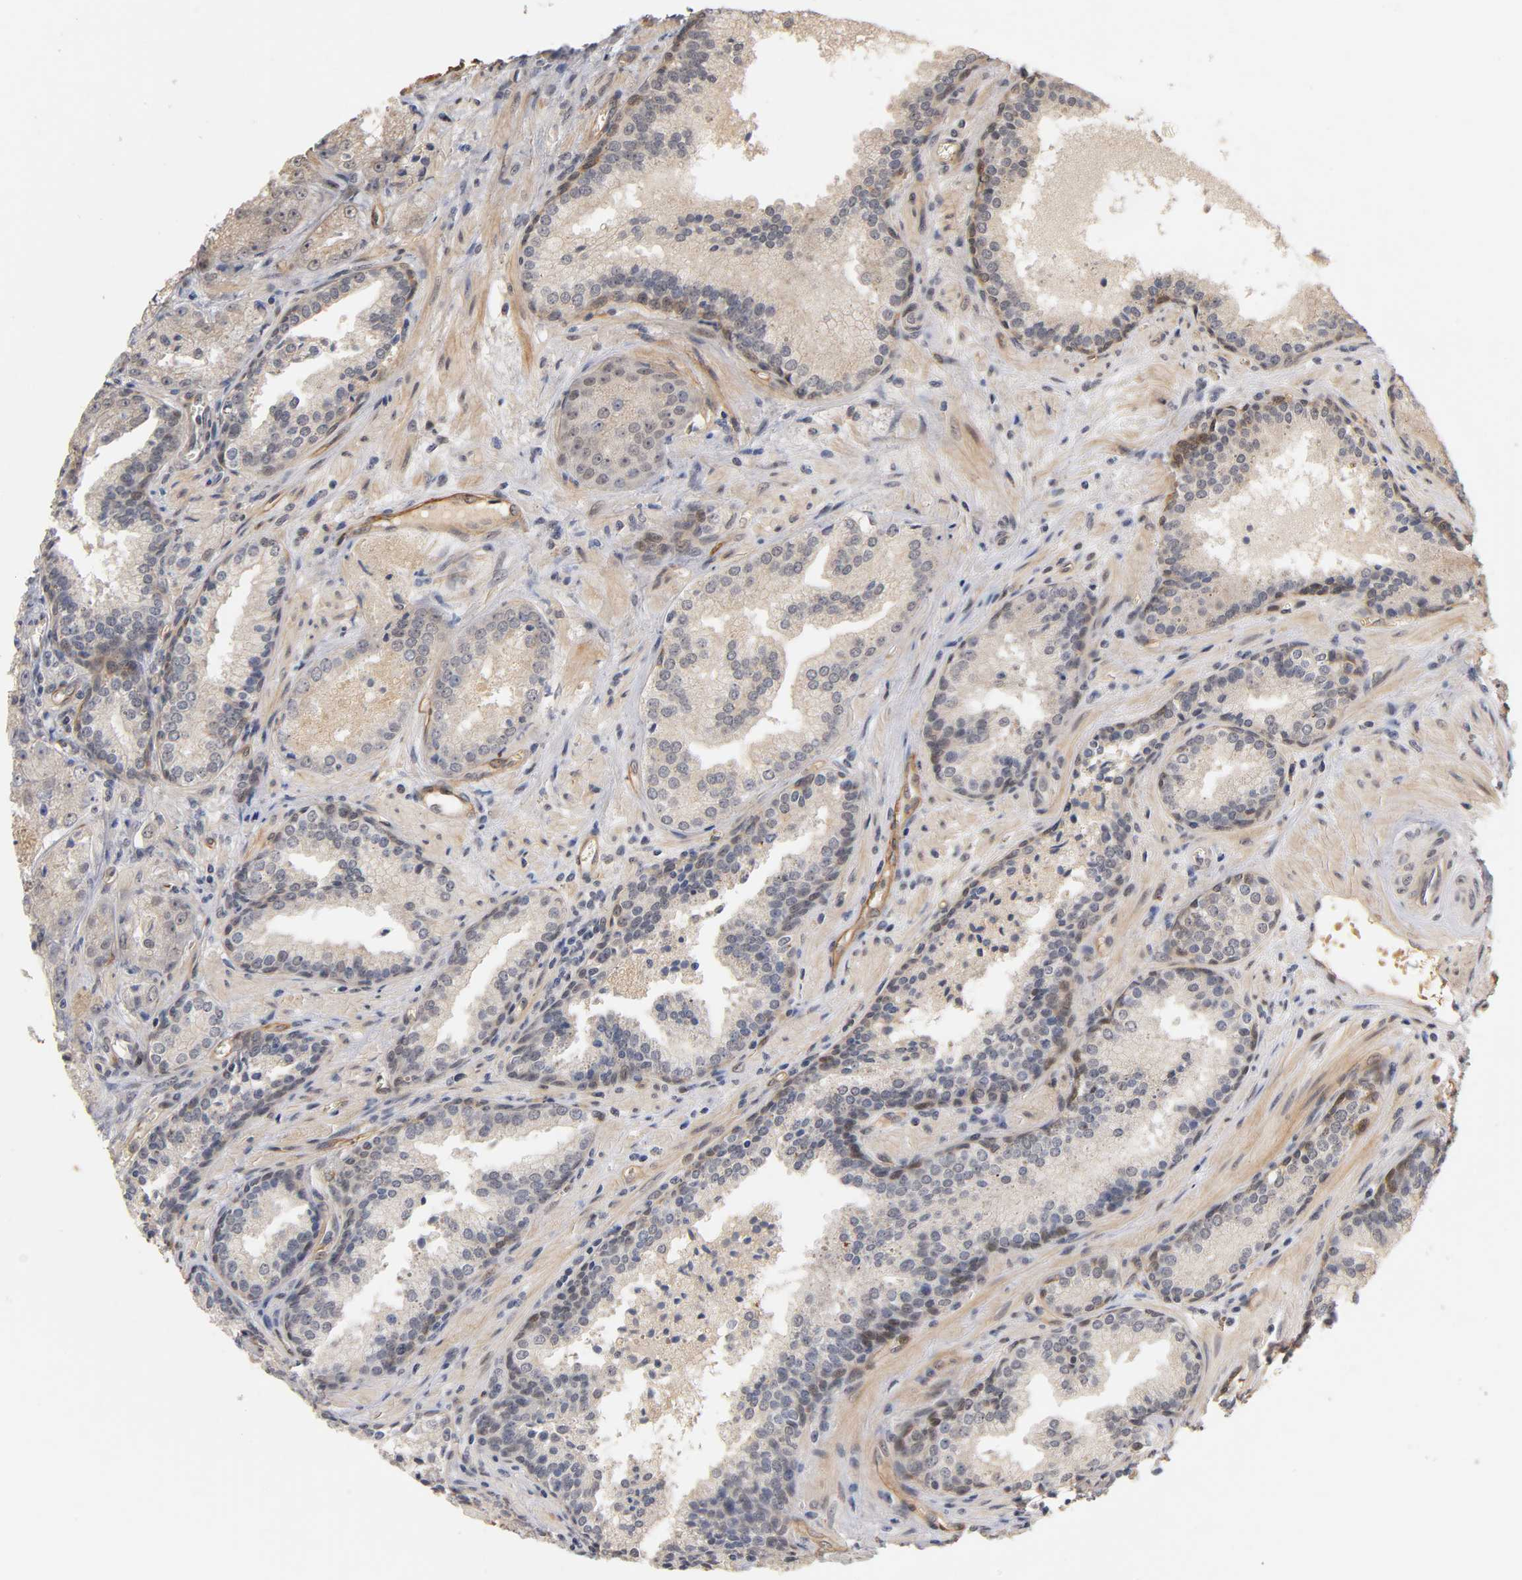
{"staining": {"intensity": "weak", "quantity": "25%-75%", "location": "cytoplasmic/membranous"}, "tissue": "prostate cancer", "cell_type": "Tumor cells", "image_type": "cancer", "snomed": [{"axis": "morphology", "description": "Adenocarcinoma, Low grade"}, {"axis": "topography", "description": "Prostate"}], "caption": "The photomicrograph shows immunohistochemical staining of adenocarcinoma (low-grade) (prostate). There is weak cytoplasmic/membranous expression is present in about 25%-75% of tumor cells. (Brightfield microscopy of DAB IHC at high magnification).", "gene": "LAMB1", "patient": {"sex": "male", "age": 60}}